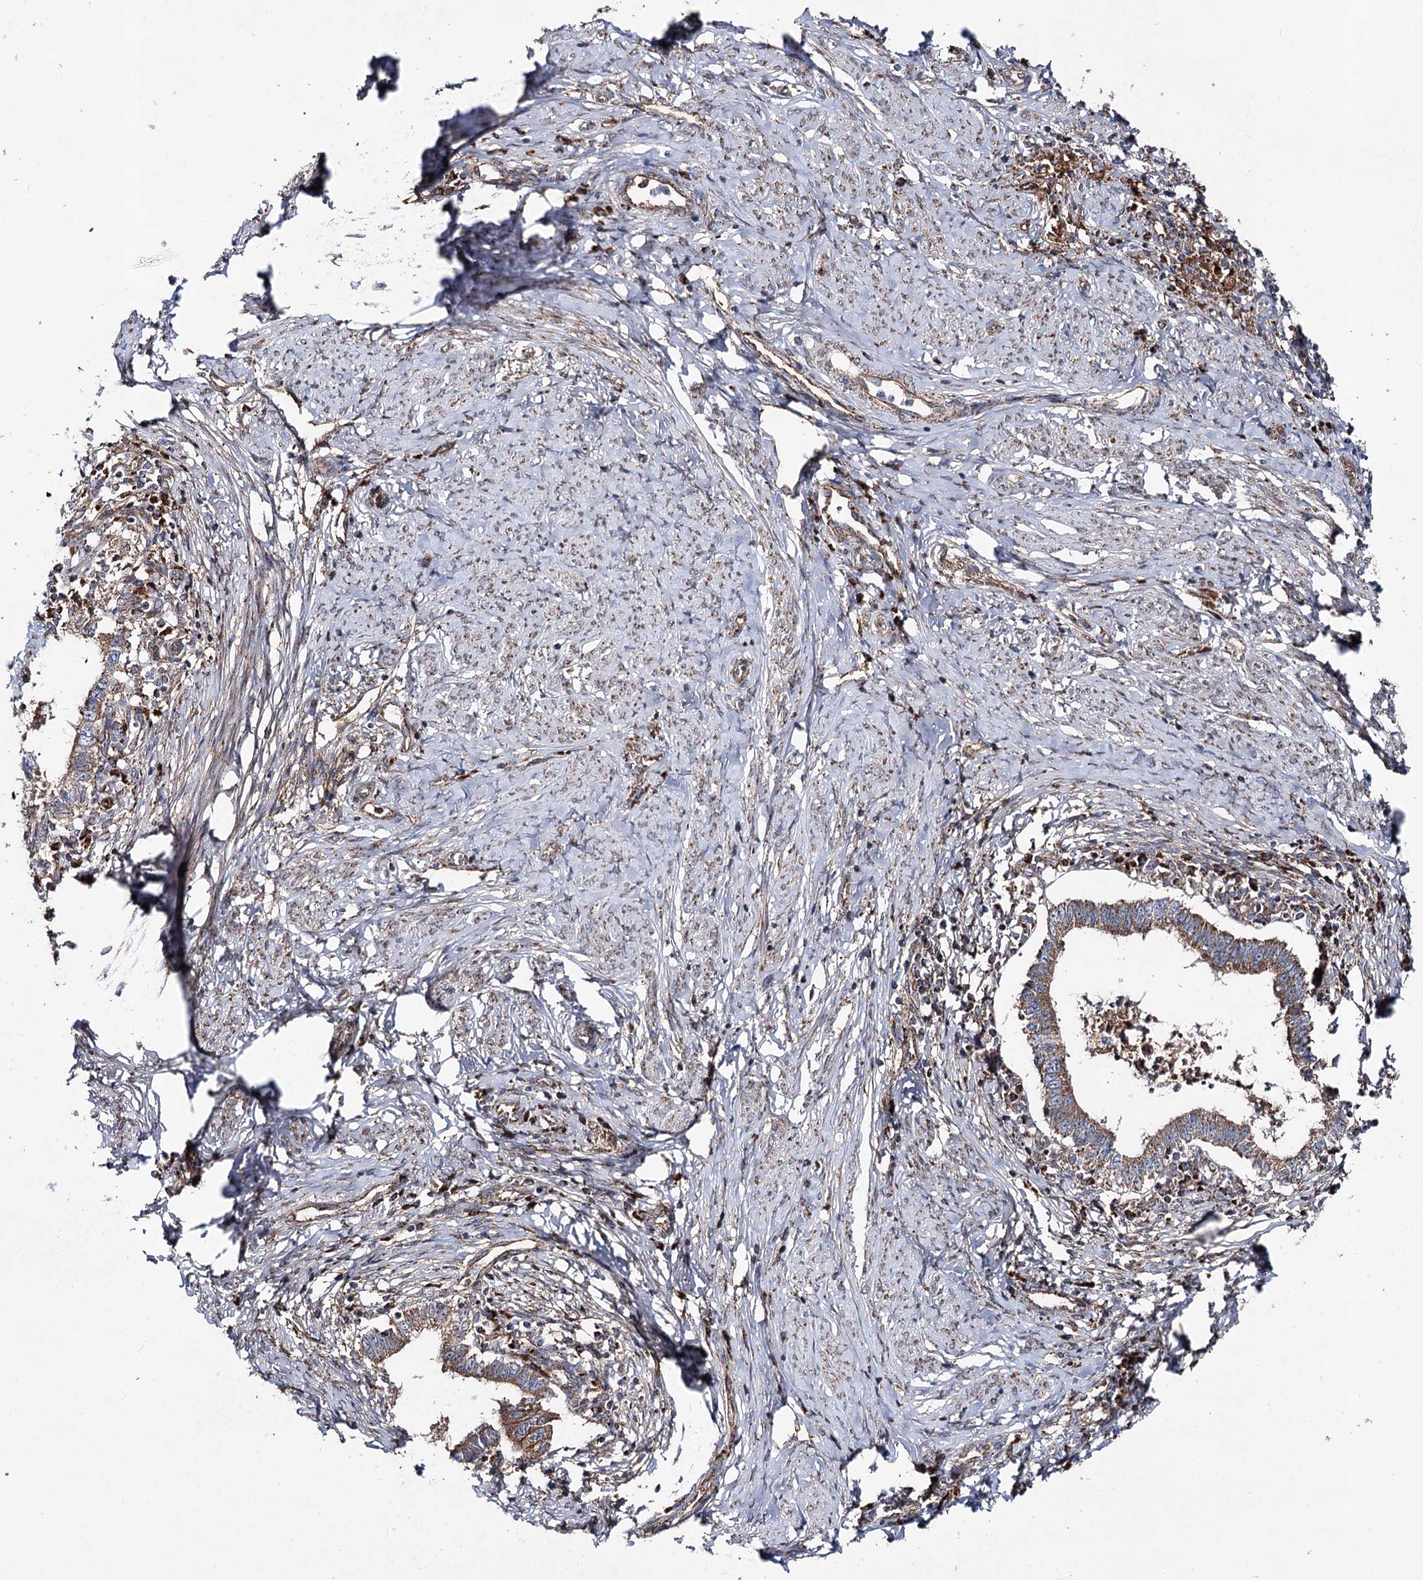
{"staining": {"intensity": "moderate", "quantity": ">75%", "location": "cytoplasmic/membranous"}, "tissue": "cervical cancer", "cell_type": "Tumor cells", "image_type": "cancer", "snomed": [{"axis": "morphology", "description": "Adenocarcinoma, NOS"}, {"axis": "topography", "description": "Cervix"}], "caption": "Tumor cells display medium levels of moderate cytoplasmic/membranous expression in about >75% of cells in cervical adenocarcinoma. The staining is performed using DAB (3,3'-diaminobenzidine) brown chromogen to label protein expression. The nuclei are counter-stained blue using hematoxylin.", "gene": "MSANTD2", "patient": {"sex": "female", "age": 36}}